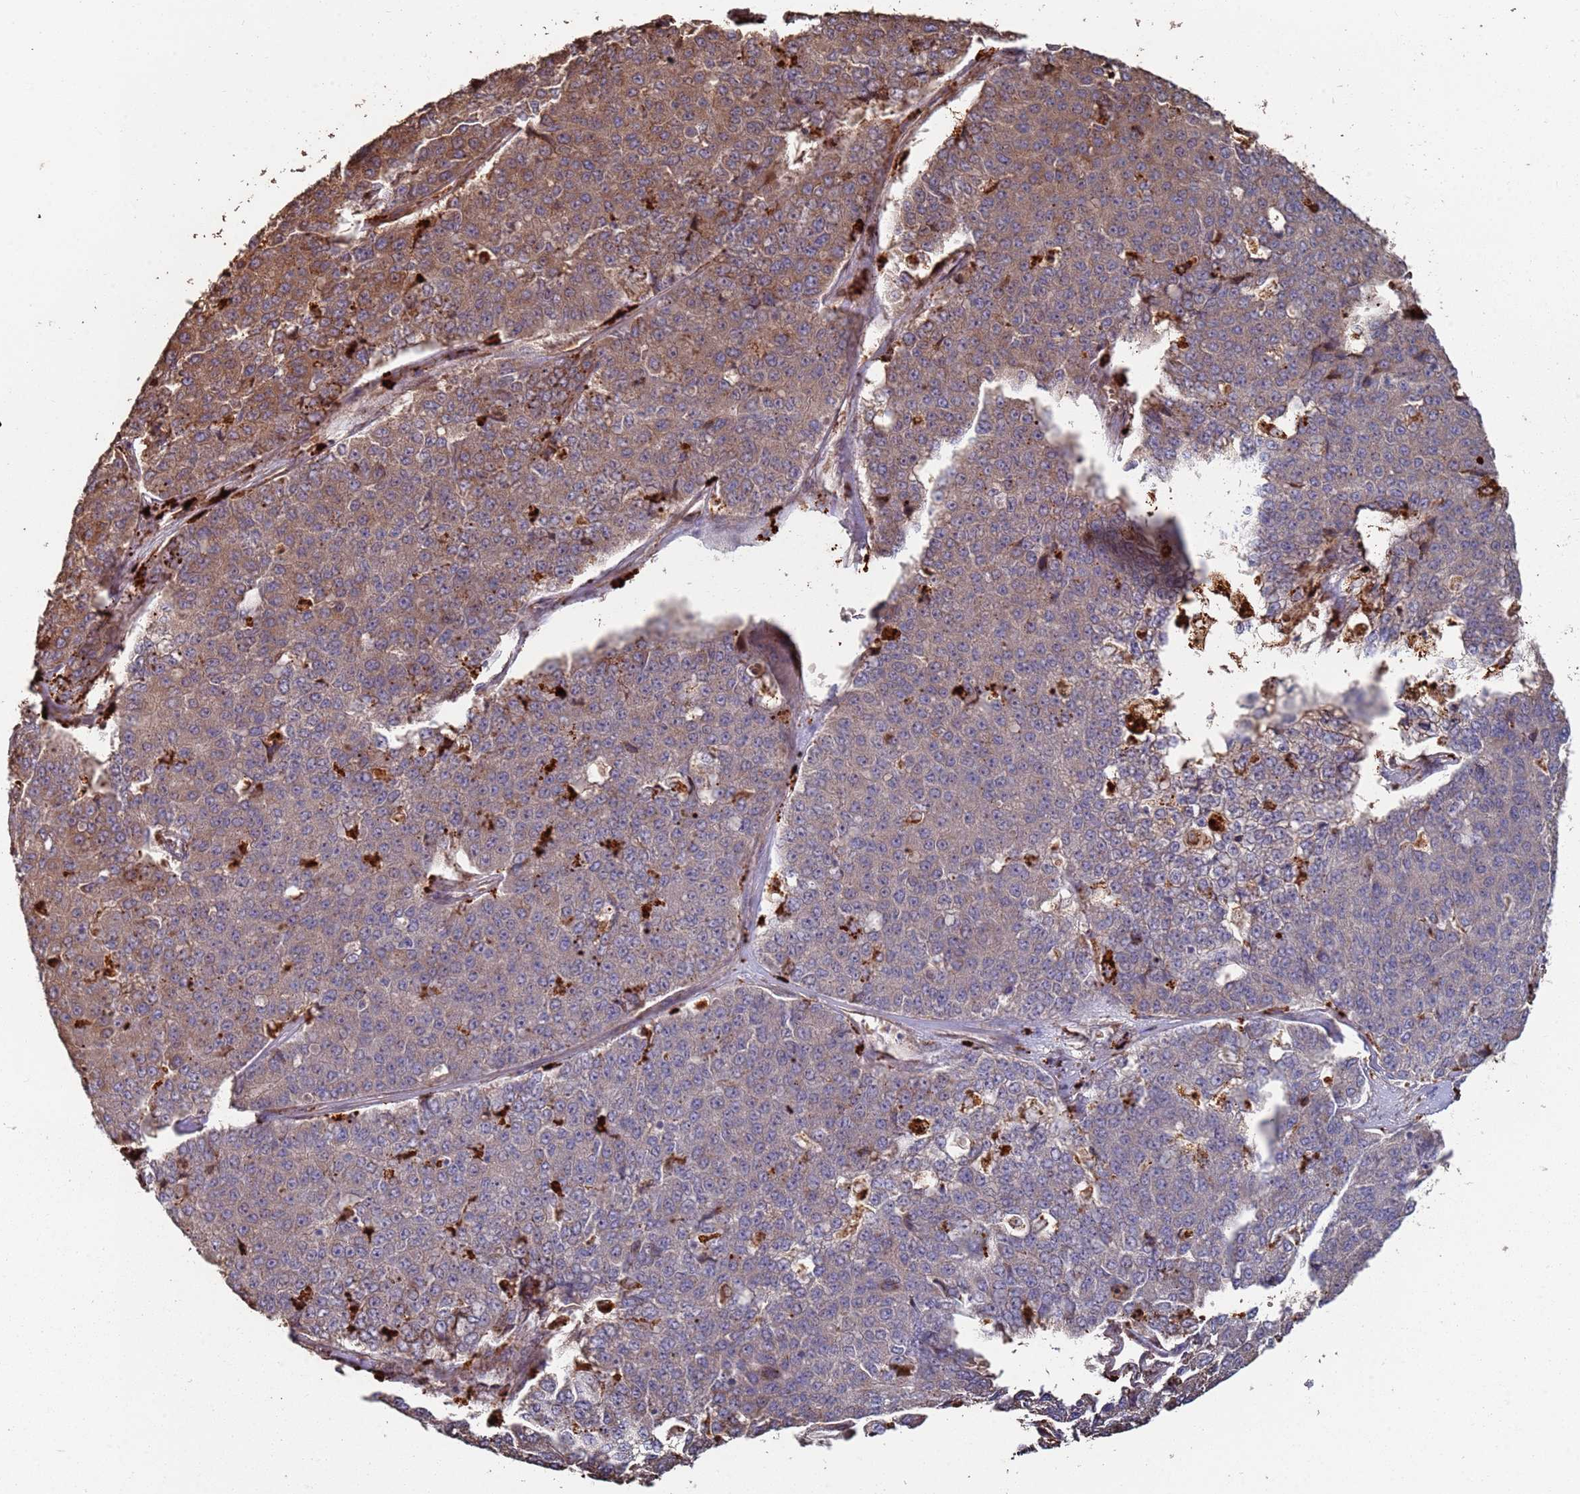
{"staining": {"intensity": "moderate", "quantity": "25%-75%", "location": "cytoplasmic/membranous"}, "tissue": "pancreatic cancer", "cell_type": "Tumor cells", "image_type": "cancer", "snomed": [{"axis": "morphology", "description": "Adenocarcinoma, NOS"}, {"axis": "topography", "description": "Pancreas"}], "caption": "Immunohistochemistry of human pancreatic cancer (adenocarcinoma) demonstrates medium levels of moderate cytoplasmic/membranous expression in approximately 25%-75% of tumor cells. (brown staining indicates protein expression, while blue staining denotes nuclei).", "gene": "LACC1", "patient": {"sex": "male", "age": 50}}